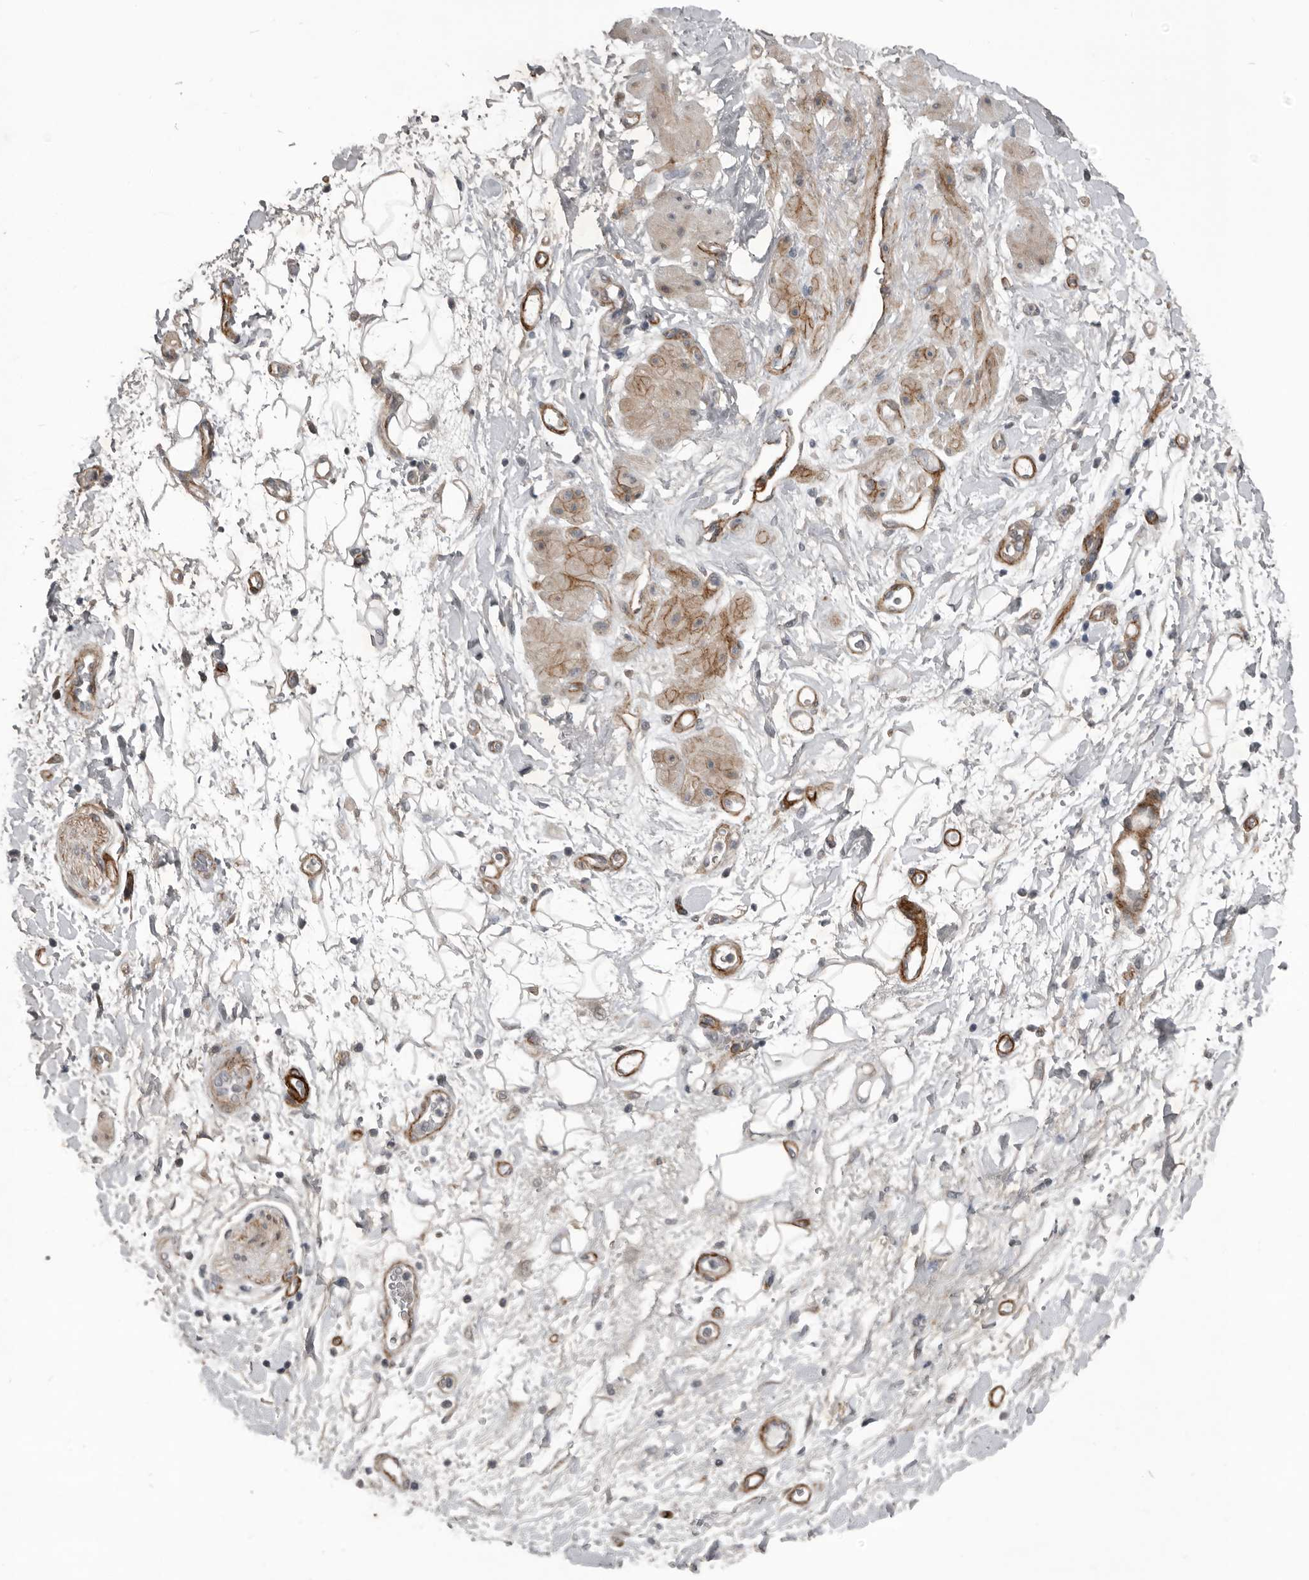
{"staining": {"intensity": "negative", "quantity": "none", "location": "none"}, "tissue": "adipose tissue", "cell_type": "Adipocytes", "image_type": "normal", "snomed": [{"axis": "morphology", "description": "Normal tissue, NOS"}, {"axis": "morphology", "description": "Adenocarcinoma, NOS"}, {"axis": "topography", "description": "Pancreas"}, {"axis": "topography", "description": "Peripheral nerve tissue"}], "caption": "An immunohistochemistry image of unremarkable adipose tissue is shown. There is no staining in adipocytes of adipose tissue. (DAB (3,3'-diaminobenzidine) immunohistochemistry (IHC), high magnification).", "gene": "C1orf216", "patient": {"sex": "male", "age": 59}}